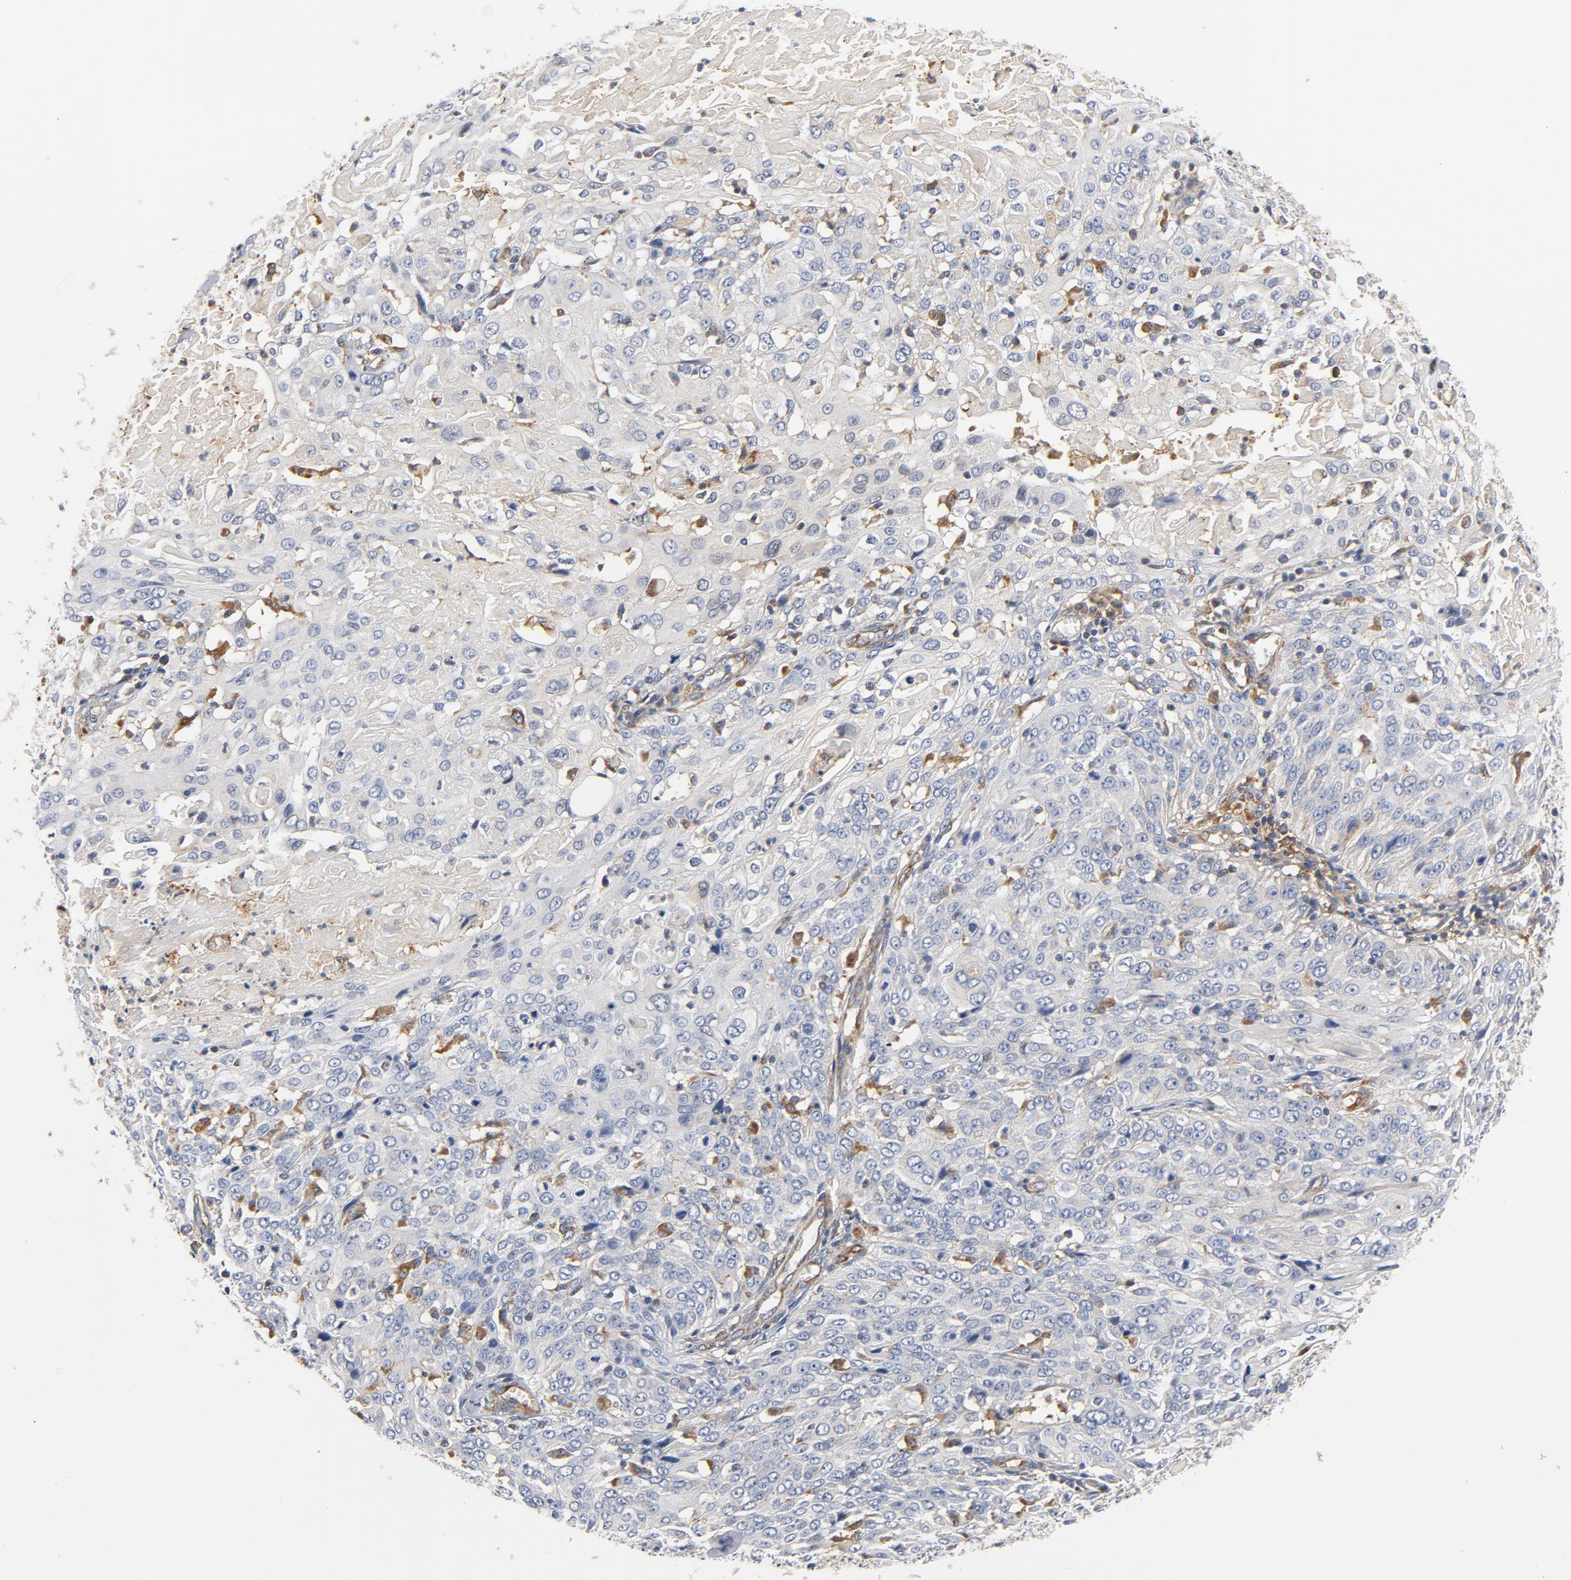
{"staining": {"intensity": "negative", "quantity": "none", "location": "none"}, "tissue": "cervical cancer", "cell_type": "Tumor cells", "image_type": "cancer", "snomed": [{"axis": "morphology", "description": "Squamous cell carcinoma, NOS"}, {"axis": "topography", "description": "Cervix"}], "caption": "Immunohistochemistry (IHC) of human cervical cancer displays no staining in tumor cells.", "gene": "RAPGEF4", "patient": {"sex": "female", "age": 39}}